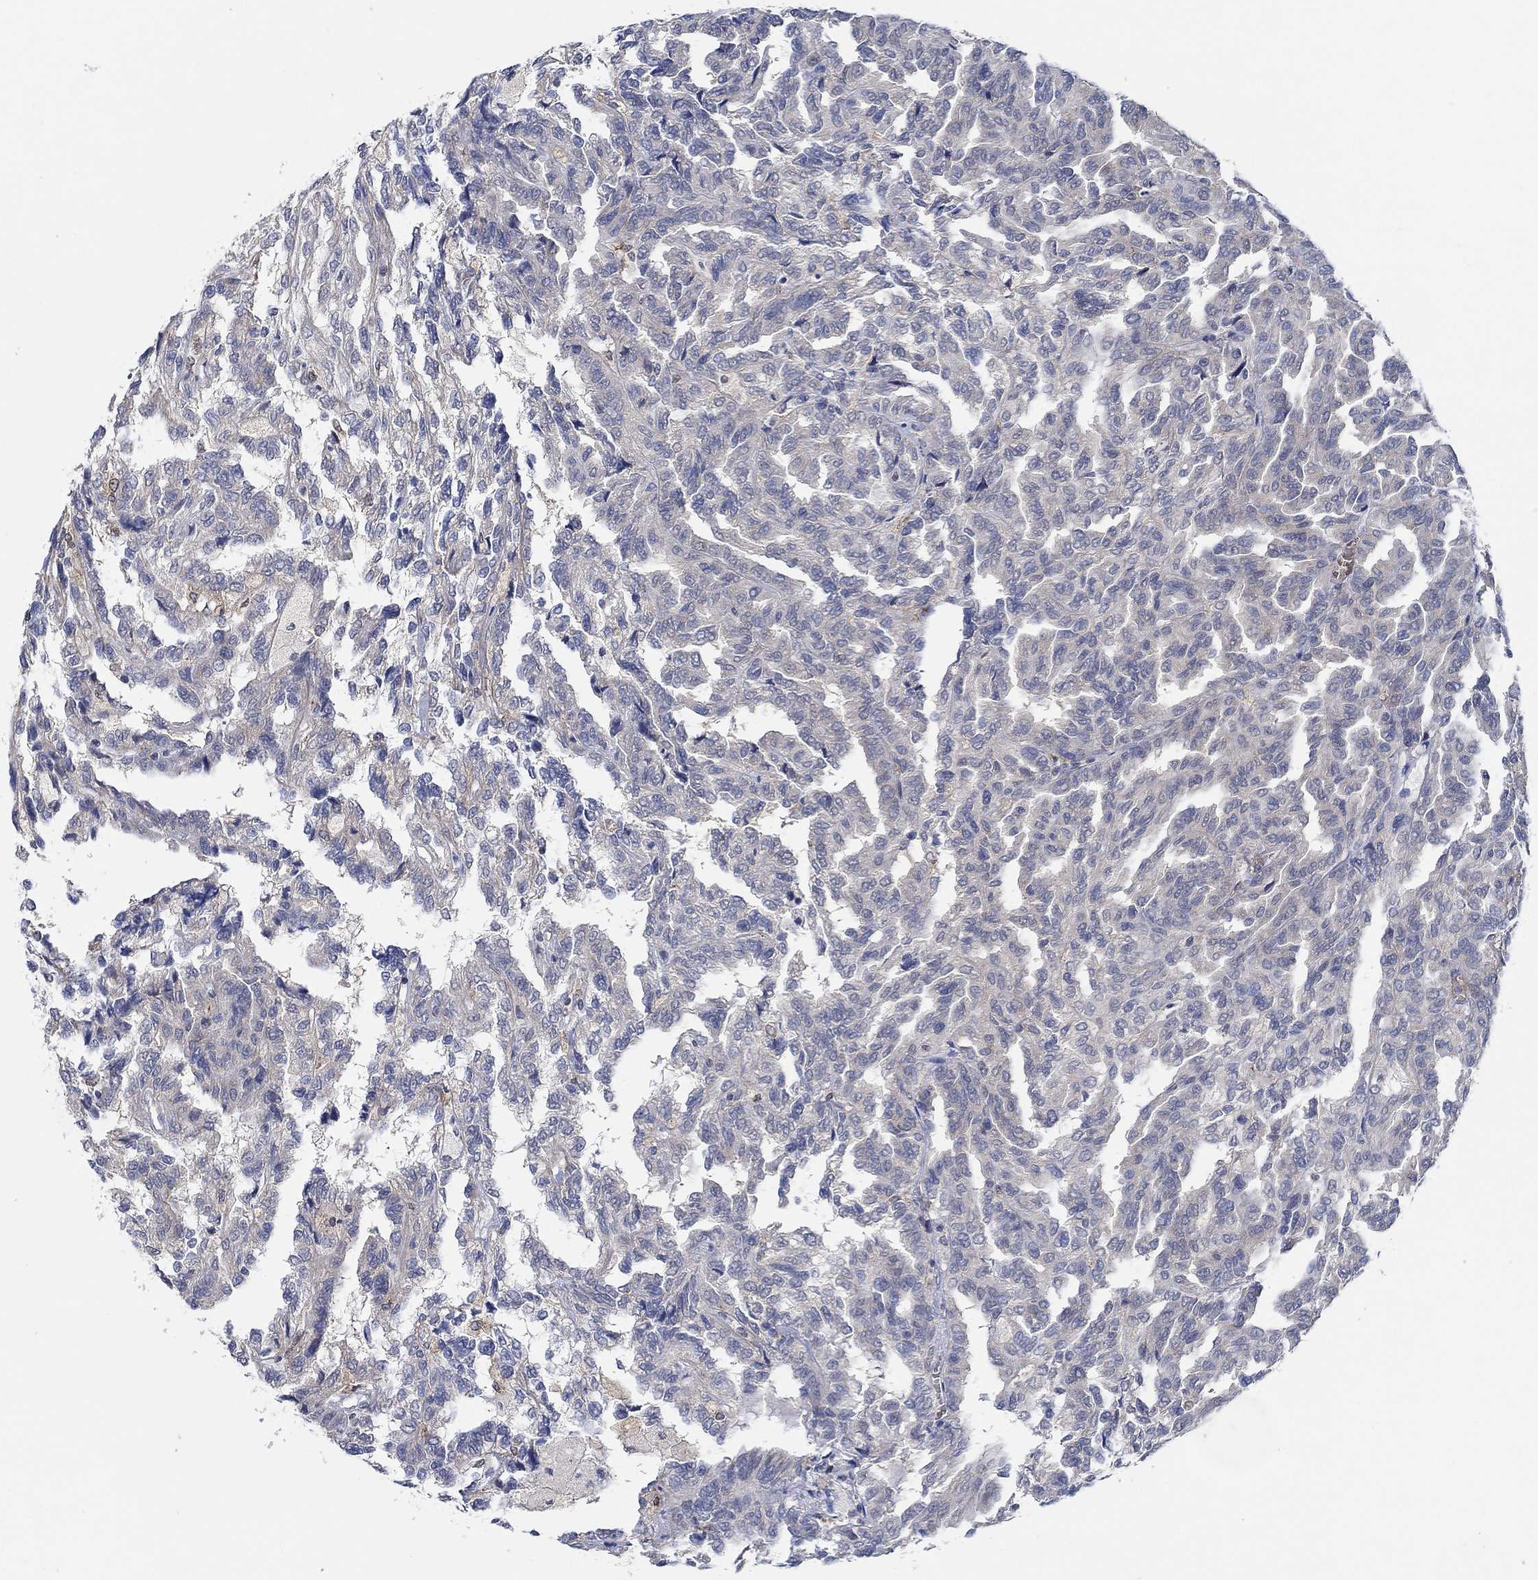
{"staining": {"intensity": "negative", "quantity": "none", "location": "none"}, "tissue": "renal cancer", "cell_type": "Tumor cells", "image_type": "cancer", "snomed": [{"axis": "morphology", "description": "Adenocarcinoma, NOS"}, {"axis": "topography", "description": "Kidney"}], "caption": "This is an IHC histopathology image of renal cancer (adenocarcinoma). There is no staining in tumor cells.", "gene": "MPP1", "patient": {"sex": "male", "age": 79}}